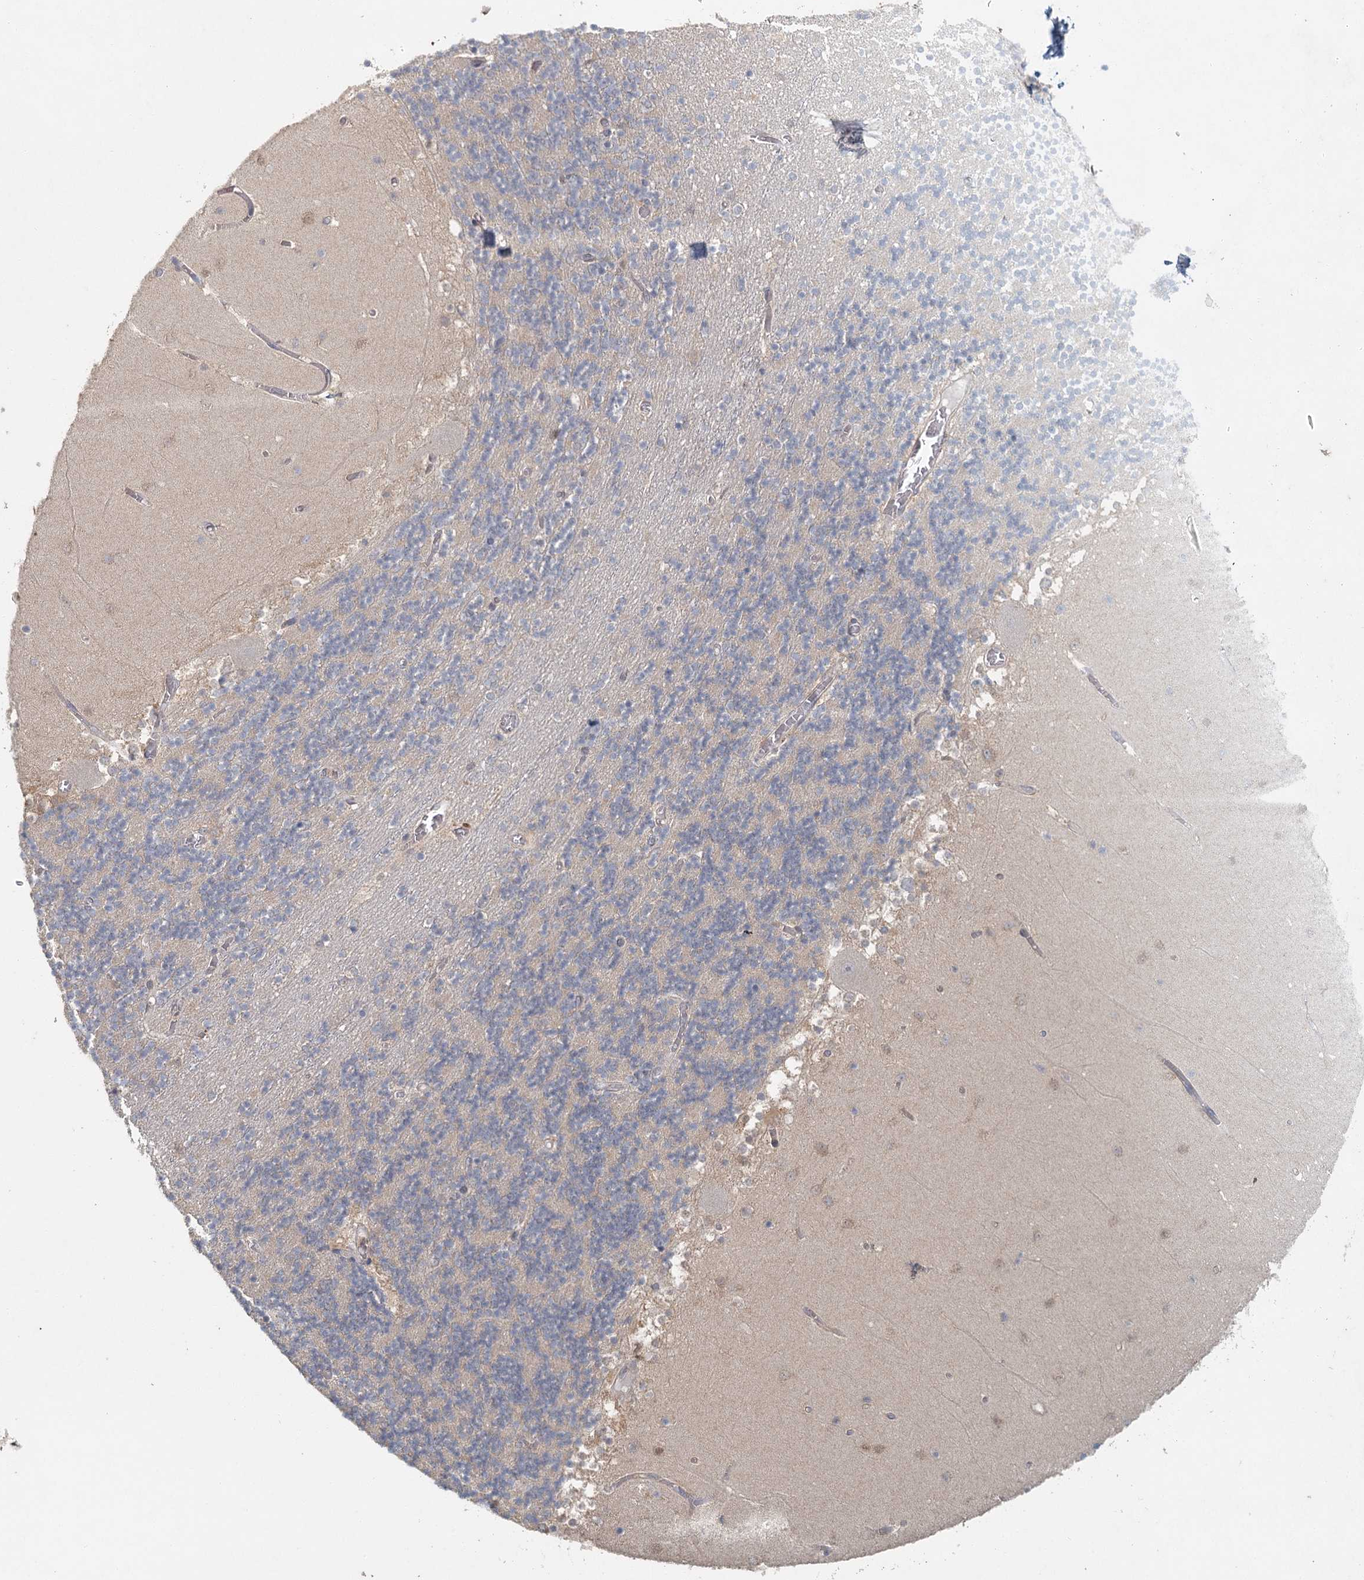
{"staining": {"intensity": "negative", "quantity": "none", "location": "none"}, "tissue": "cerebellum", "cell_type": "Cells in granular layer", "image_type": "normal", "snomed": [{"axis": "morphology", "description": "Normal tissue, NOS"}, {"axis": "topography", "description": "Cerebellum"}], "caption": "IHC of benign cerebellum demonstrates no positivity in cells in granular layer. The staining was performed using DAB (3,3'-diaminobenzidine) to visualize the protein expression in brown, while the nuclei were stained in blue with hematoxylin (Magnification: 20x).", "gene": "ADK", "patient": {"sex": "female", "age": 28}}